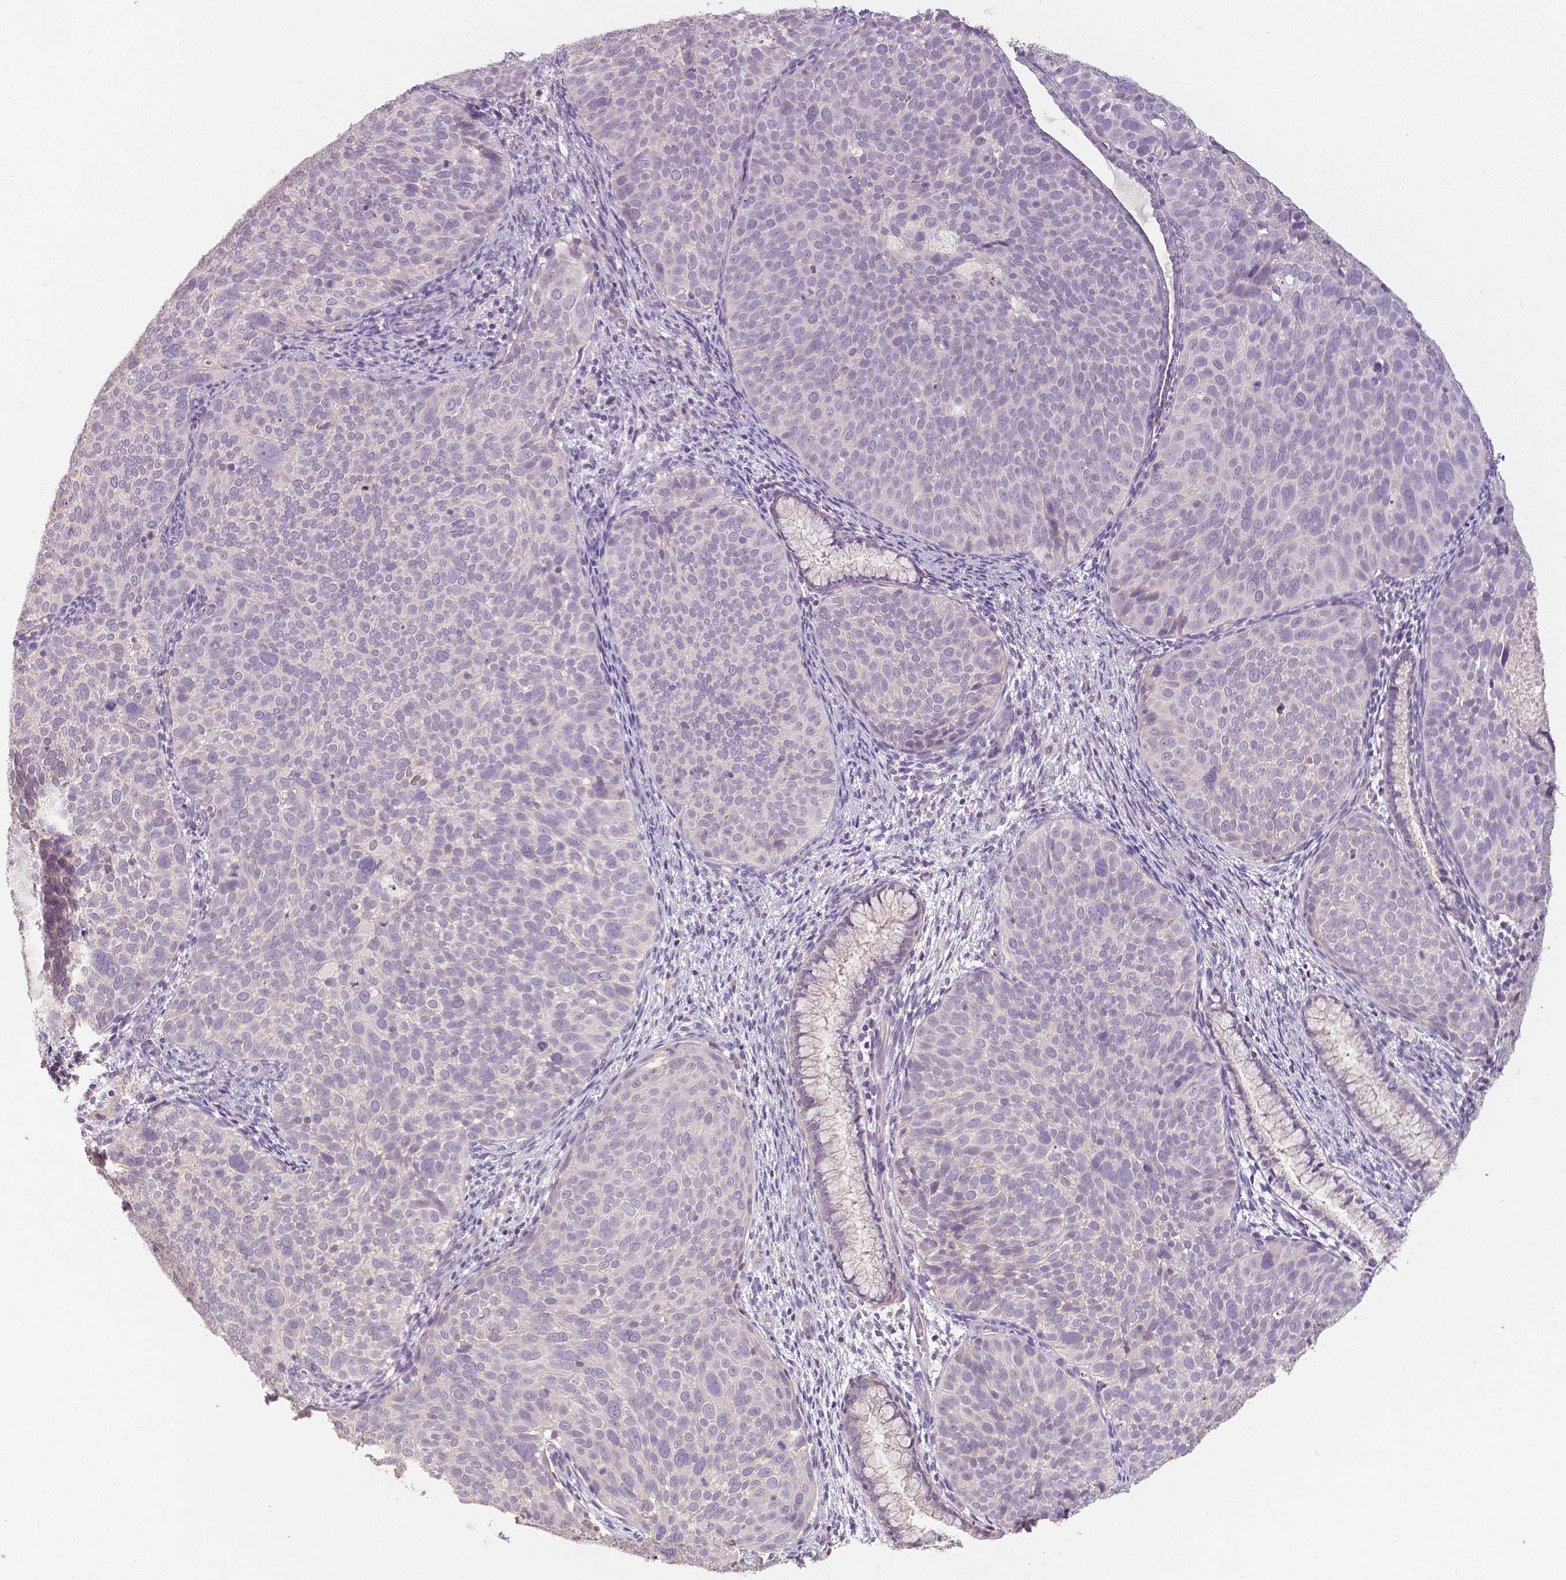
{"staining": {"intensity": "negative", "quantity": "none", "location": "none"}, "tissue": "cervical cancer", "cell_type": "Tumor cells", "image_type": "cancer", "snomed": [{"axis": "morphology", "description": "Squamous cell carcinoma, NOS"}, {"axis": "topography", "description": "Cervix"}], "caption": "Tumor cells show no significant positivity in cervical cancer.", "gene": "CRMP1", "patient": {"sex": "female", "age": 39}}